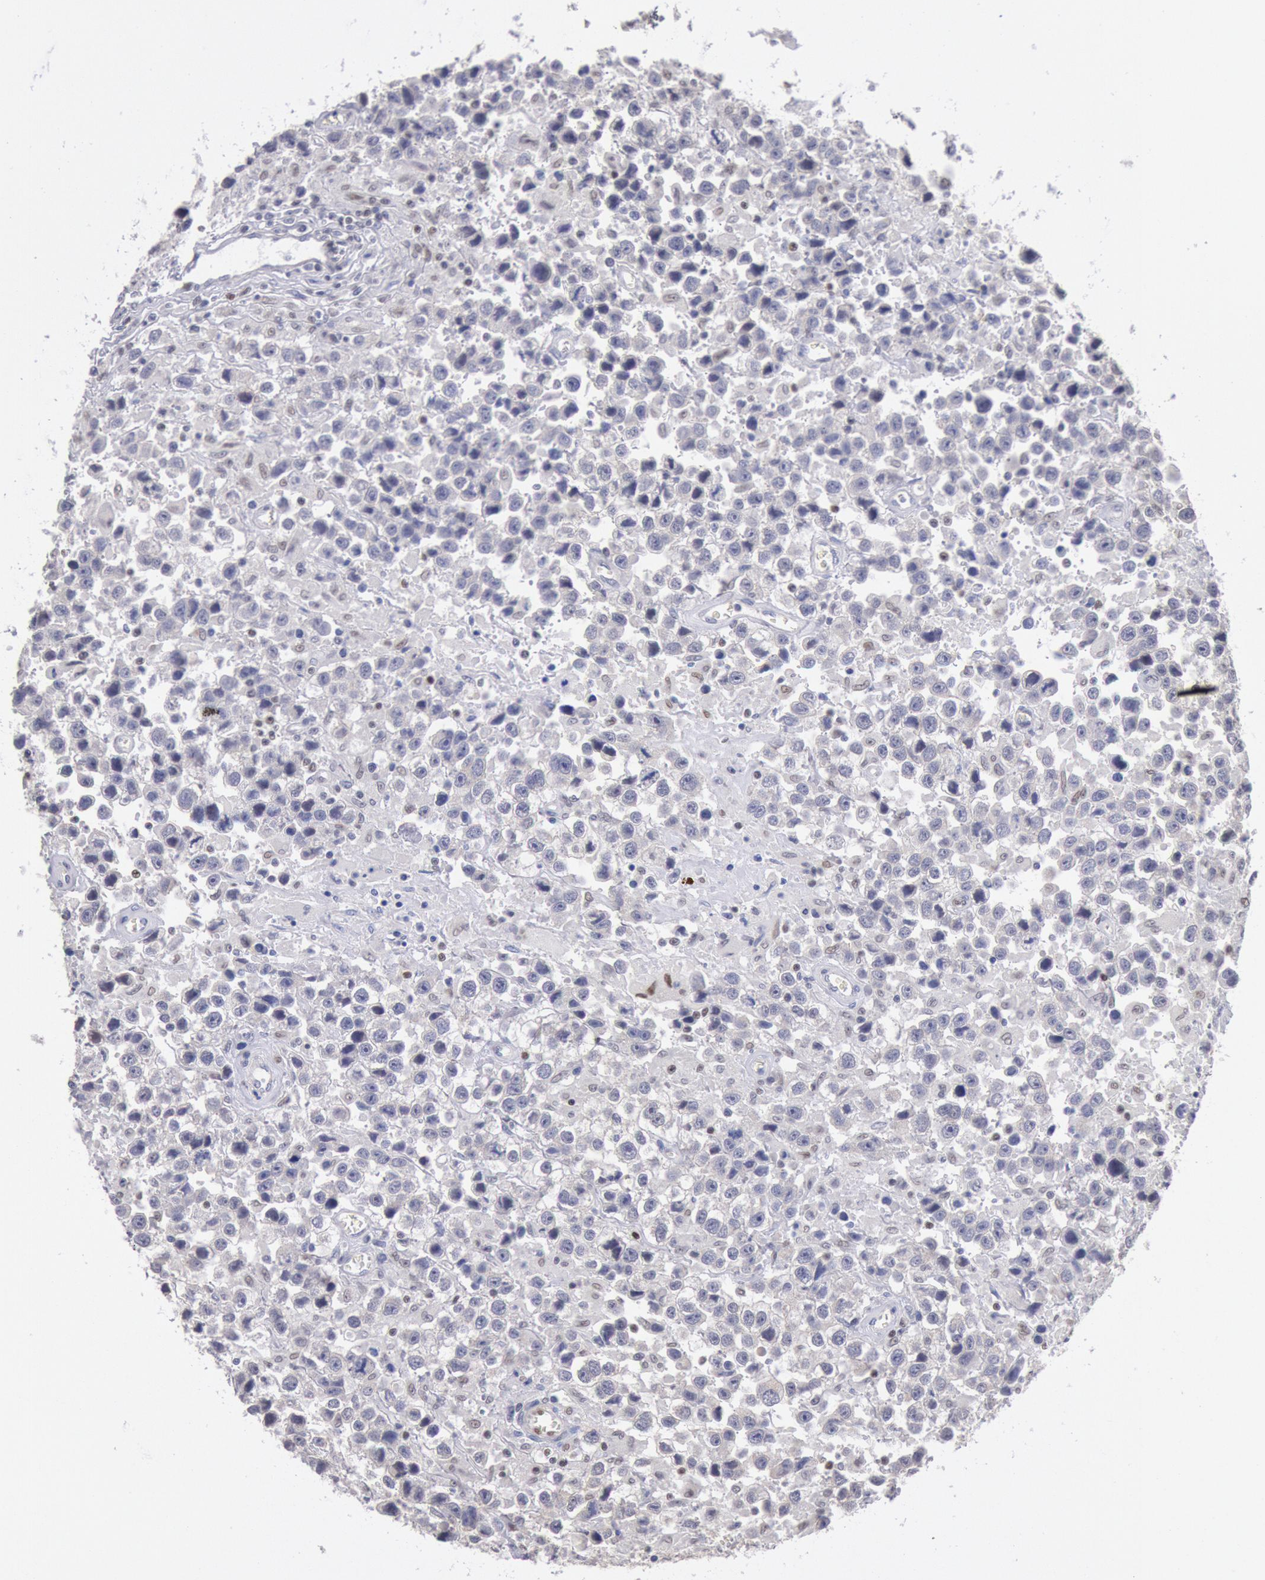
{"staining": {"intensity": "negative", "quantity": "none", "location": "none"}, "tissue": "testis cancer", "cell_type": "Tumor cells", "image_type": "cancer", "snomed": [{"axis": "morphology", "description": "Seminoma, NOS"}, {"axis": "topography", "description": "Testis"}], "caption": "DAB (3,3'-diaminobenzidine) immunohistochemical staining of human testis cancer demonstrates no significant positivity in tumor cells.", "gene": "RPS6KA5", "patient": {"sex": "male", "age": 43}}